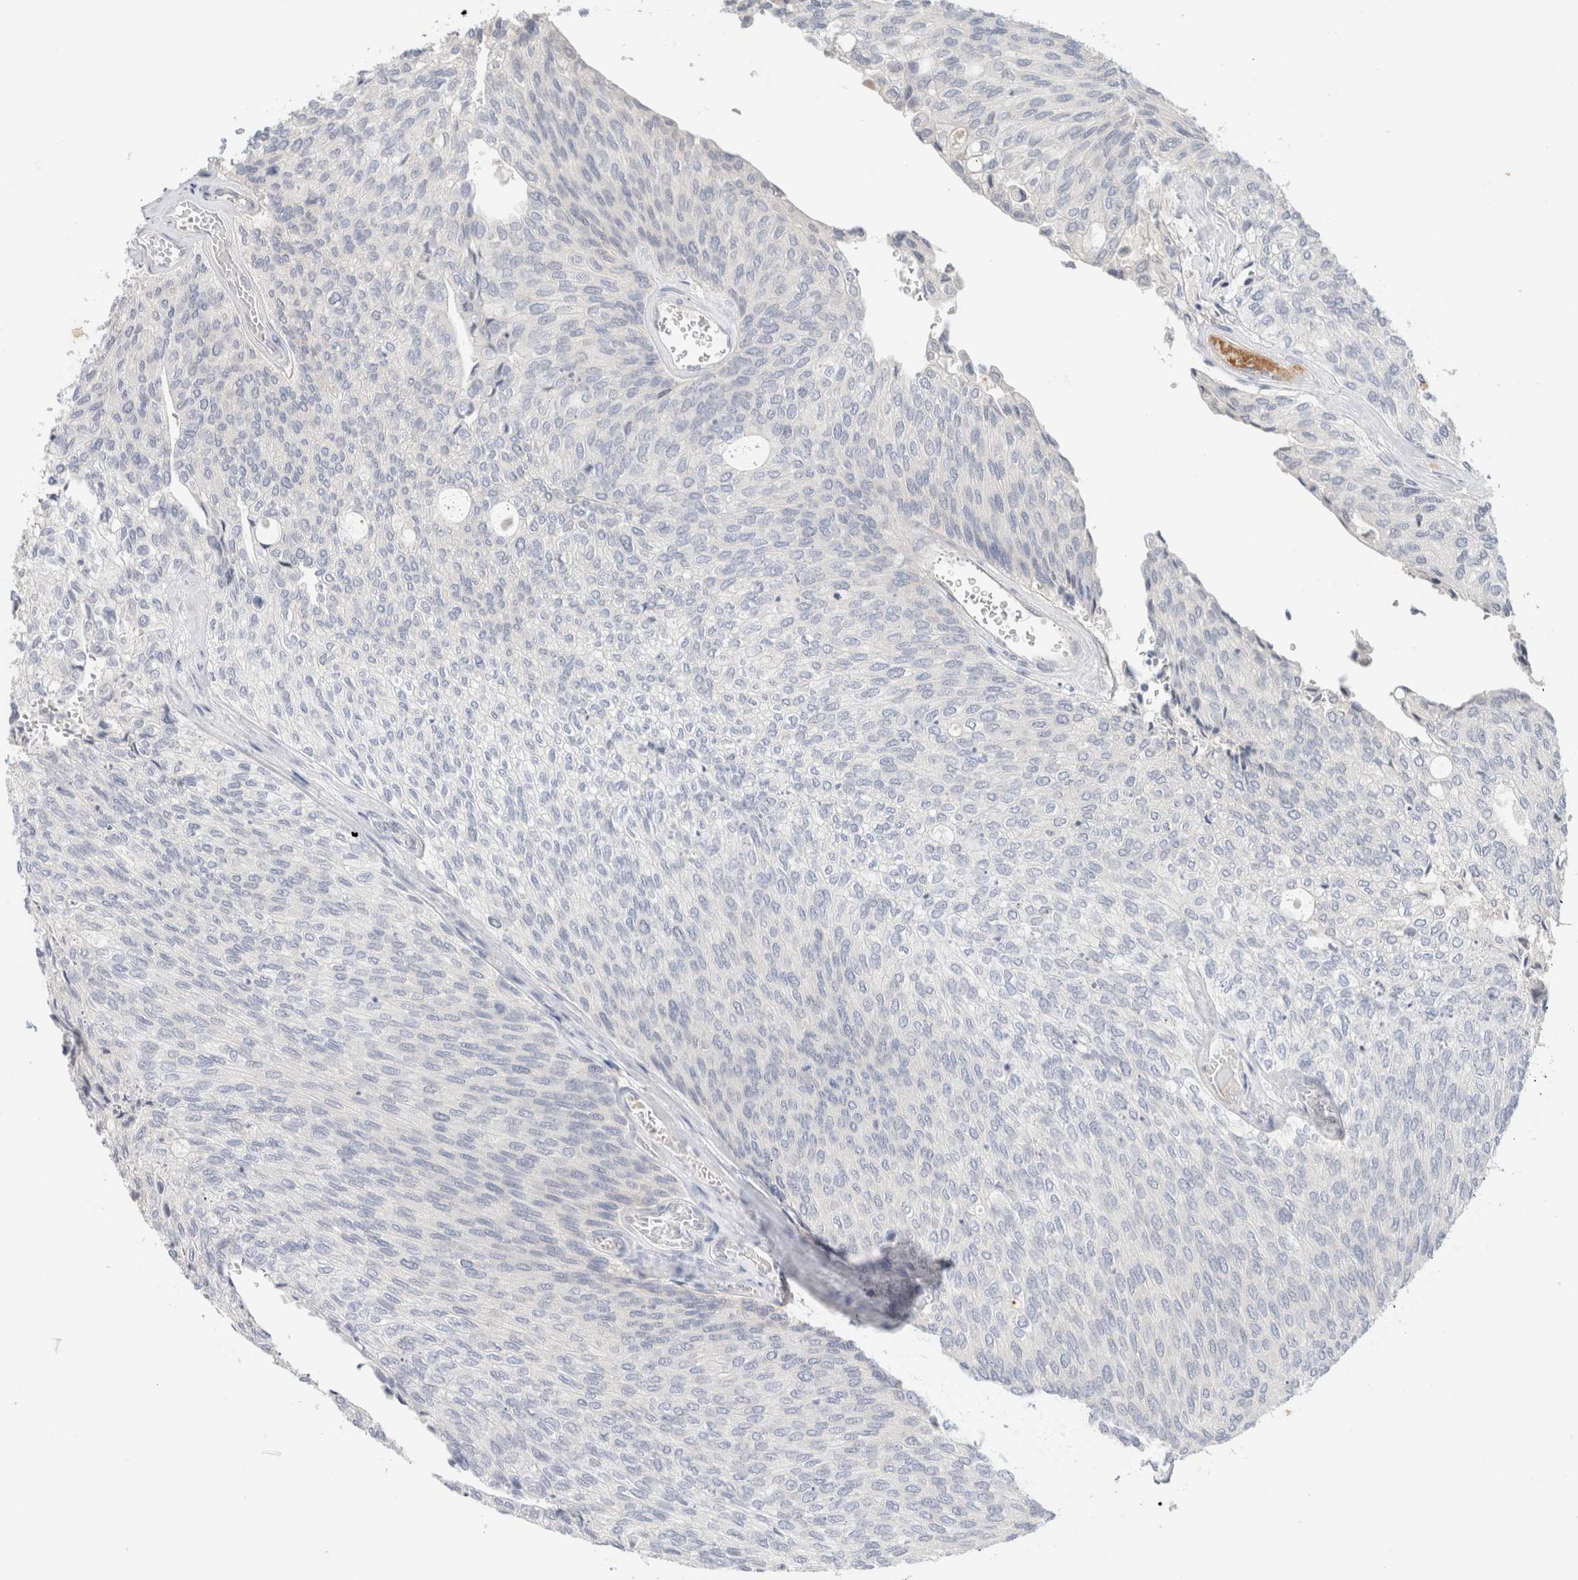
{"staining": {"intensity": "negative", "quantity": "none", "location": "none"}, "tissue": "urothelial cancer", "cell_type": "Tumor cells", "image_type": "cancer", "snomed": [{"axis": "morphology", "description": "Urothelial carcinoma, Low grade"}, {"axis": "topography", "description": "Urinary bladder"}], "caption": "Tumor cells are negative for protein expression in human urothelial carcinoma (low-grade).", "gene": "SPRTN", "patient": {"sex": "female", "age": 79}}